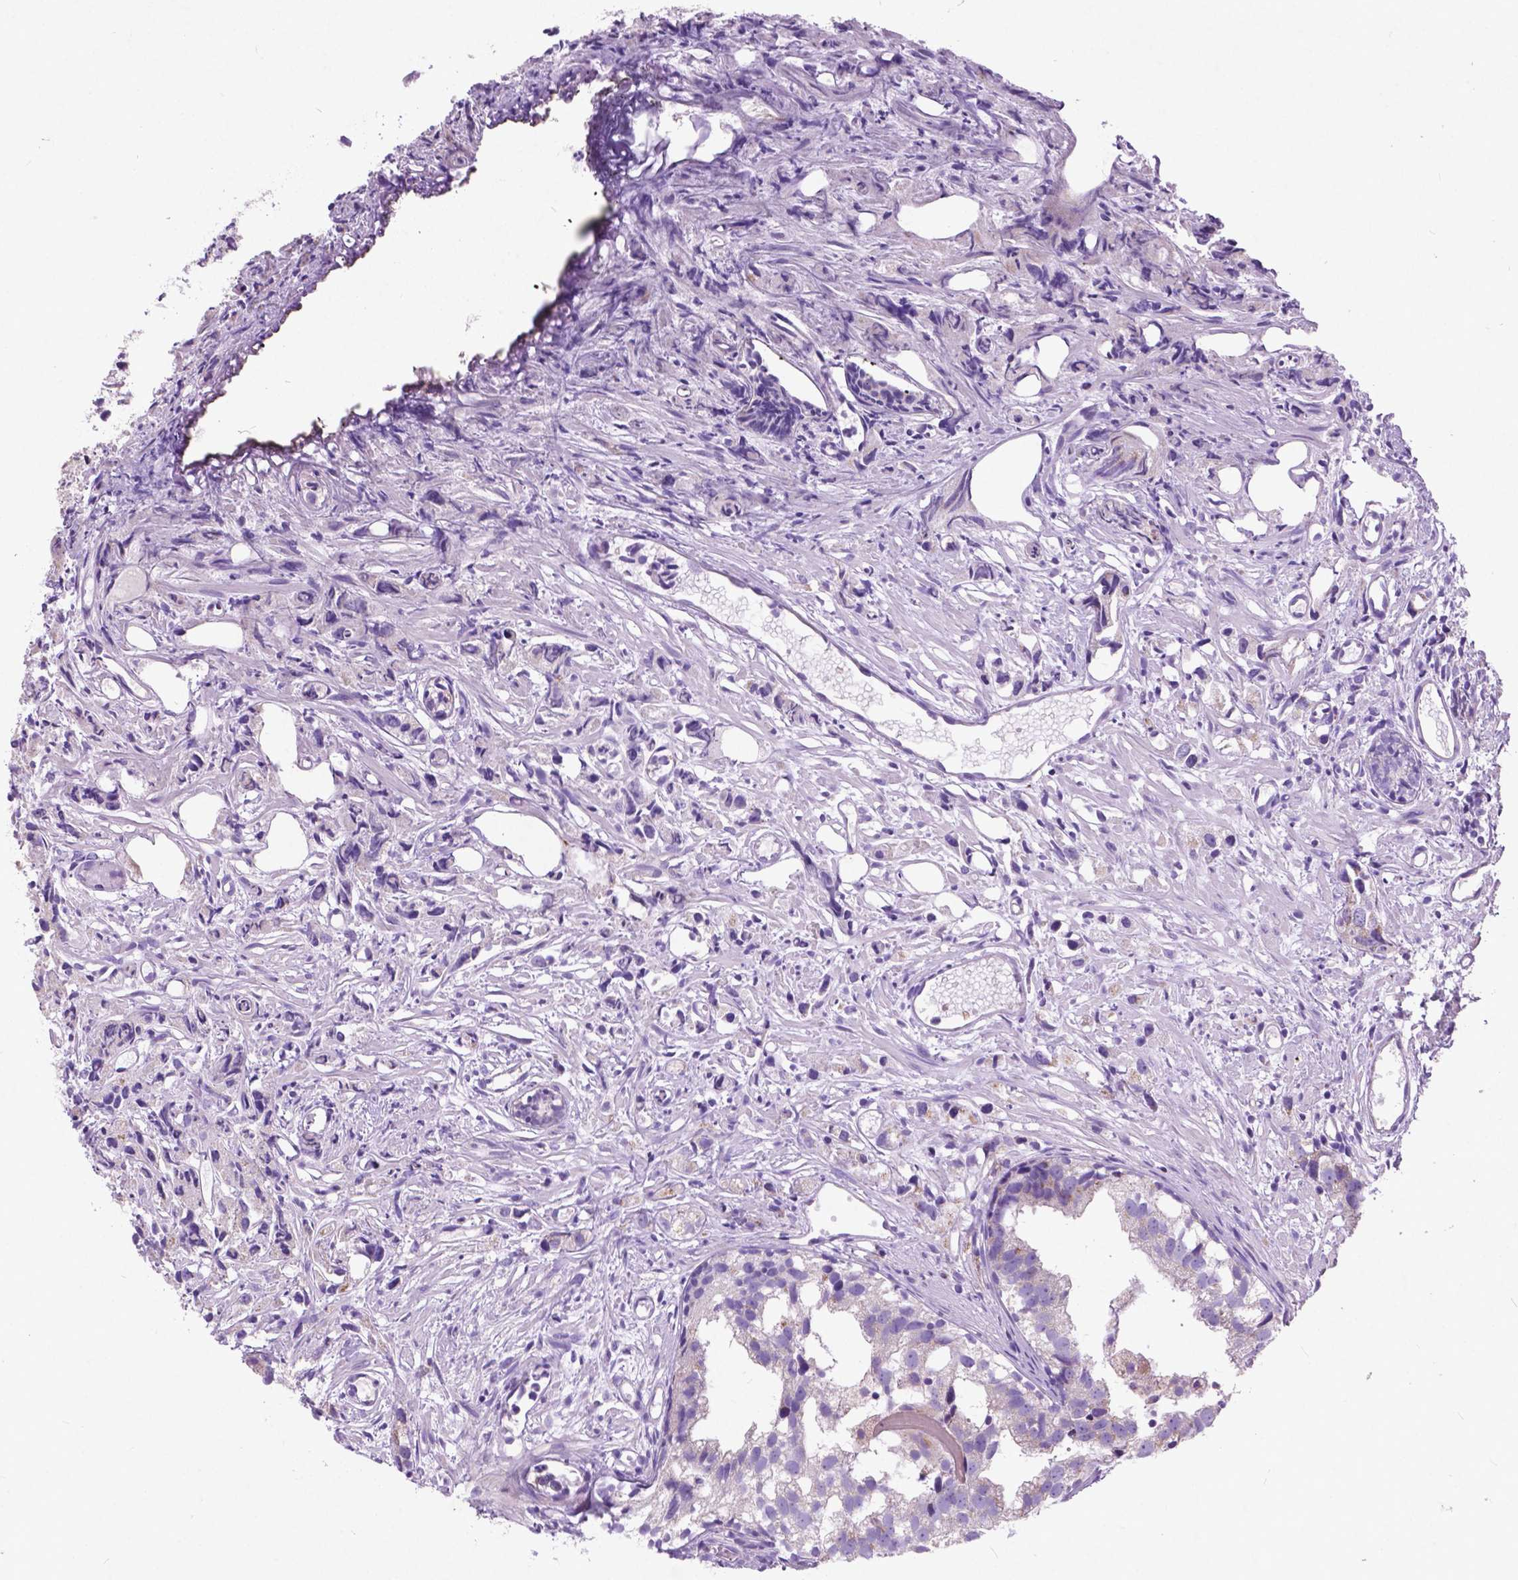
{"staining": {"intensity": "weak", "quantity": "<25%", "location": "cytoplasmic/membranous"}, "tissue": "prostate cancer", "cell_type": "Tumor cells", "image_type": "cancer", "snomed": [{"axis": "morphology", "description": "Adenocarcinoma, High grade"}, {"axis": "topography", "description": "Prostate"}], "caption": "Tumor cells show no significant protein positivity in adenocarcinoma (high-grade) (prostate).", "gene": "ATG4D", "patient": {"sex": "male", "age": 68}}